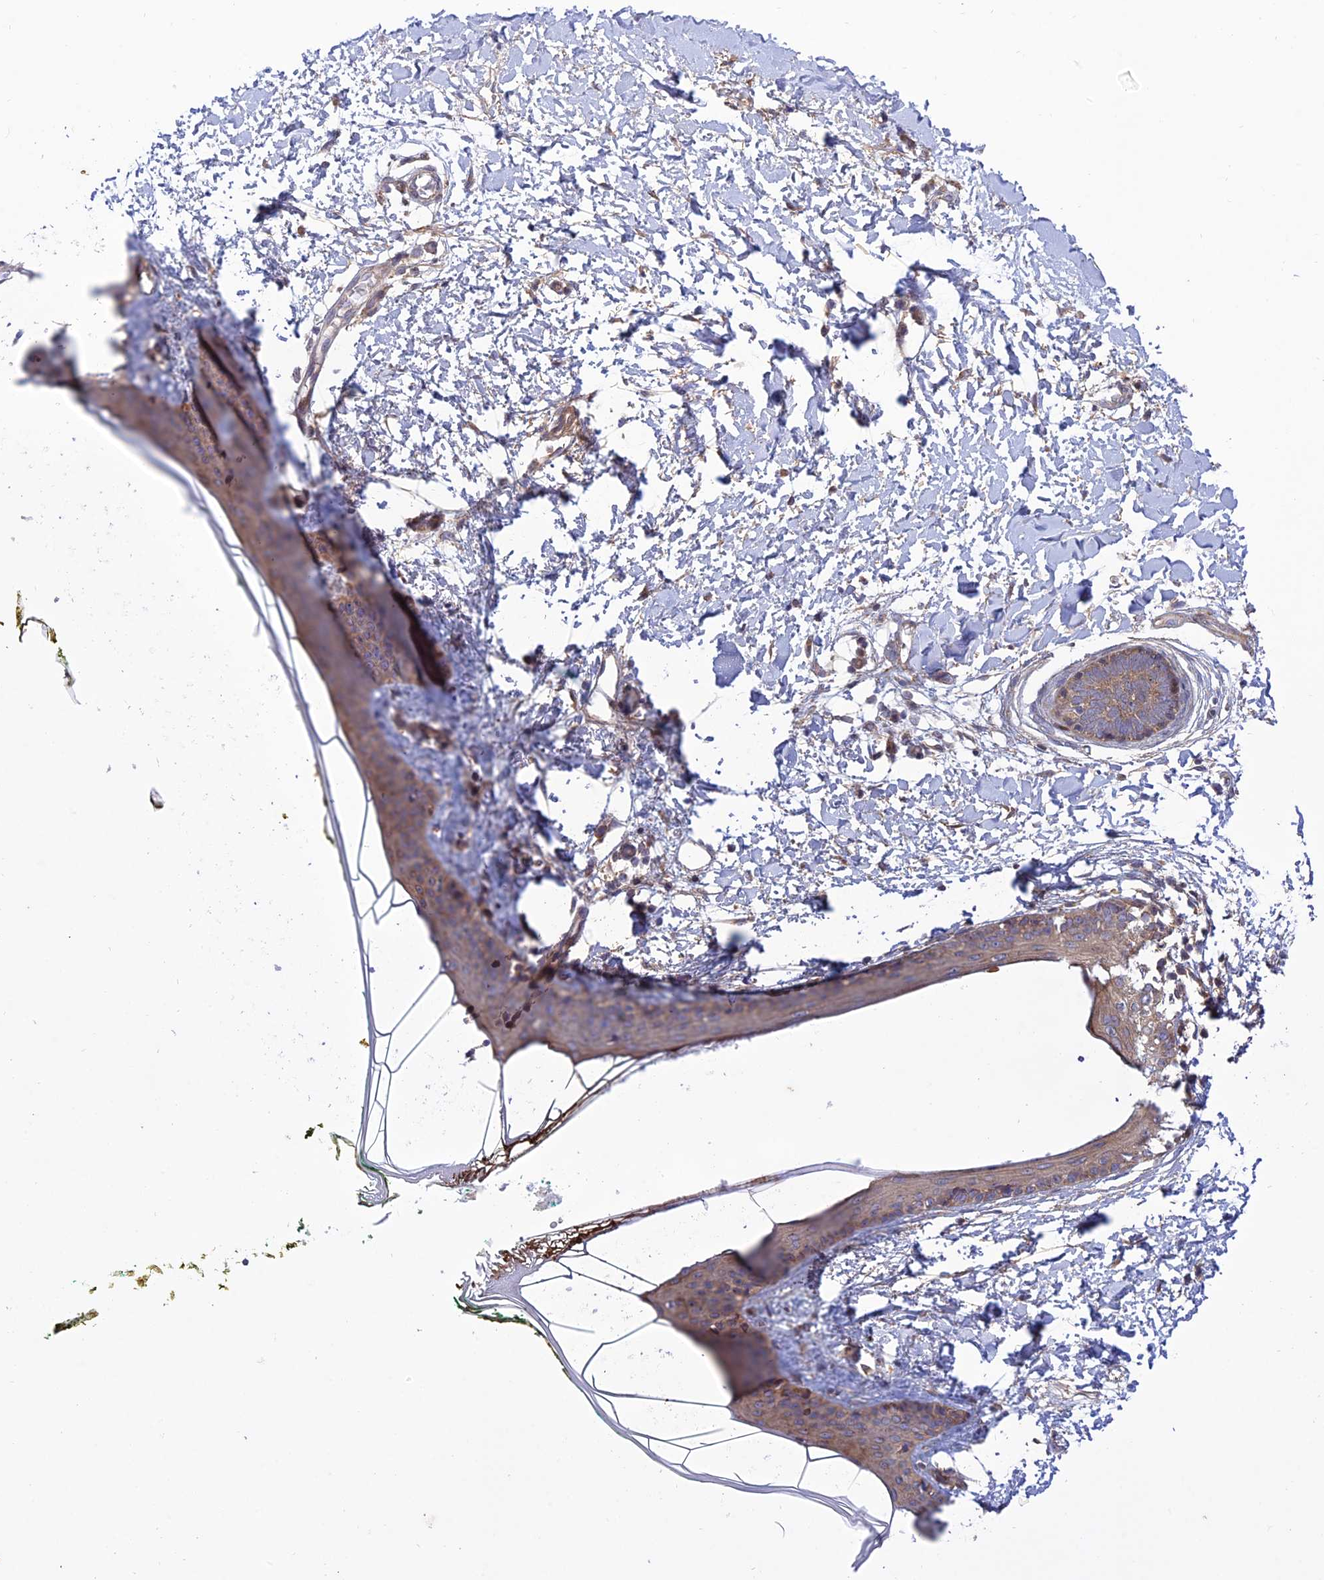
{"staining": {"intensity": "weak", "quantity": ">75%", "location": "cytoplasmic/membranous"}, "tissue": "skin", "cell_type": "Fibroblasts", "image_type": "normal", "snomed": [{"axis": "morphology", "description": "Normal tissue, NOS"}, {"axis": "topography", "description": "Skin"}], "caption": "Weak cytoplasmic/membranous protein staining is identified in about >75% of fibroblasts in skin. (Stains: DAB (3,3'-diaminobenzidine) in brown, nuclei in blue, Microscopy: brightfield microscopy at high magnification).", "gene": "PLEKHG2", "patient": {"sex": "female", "age": 34}}